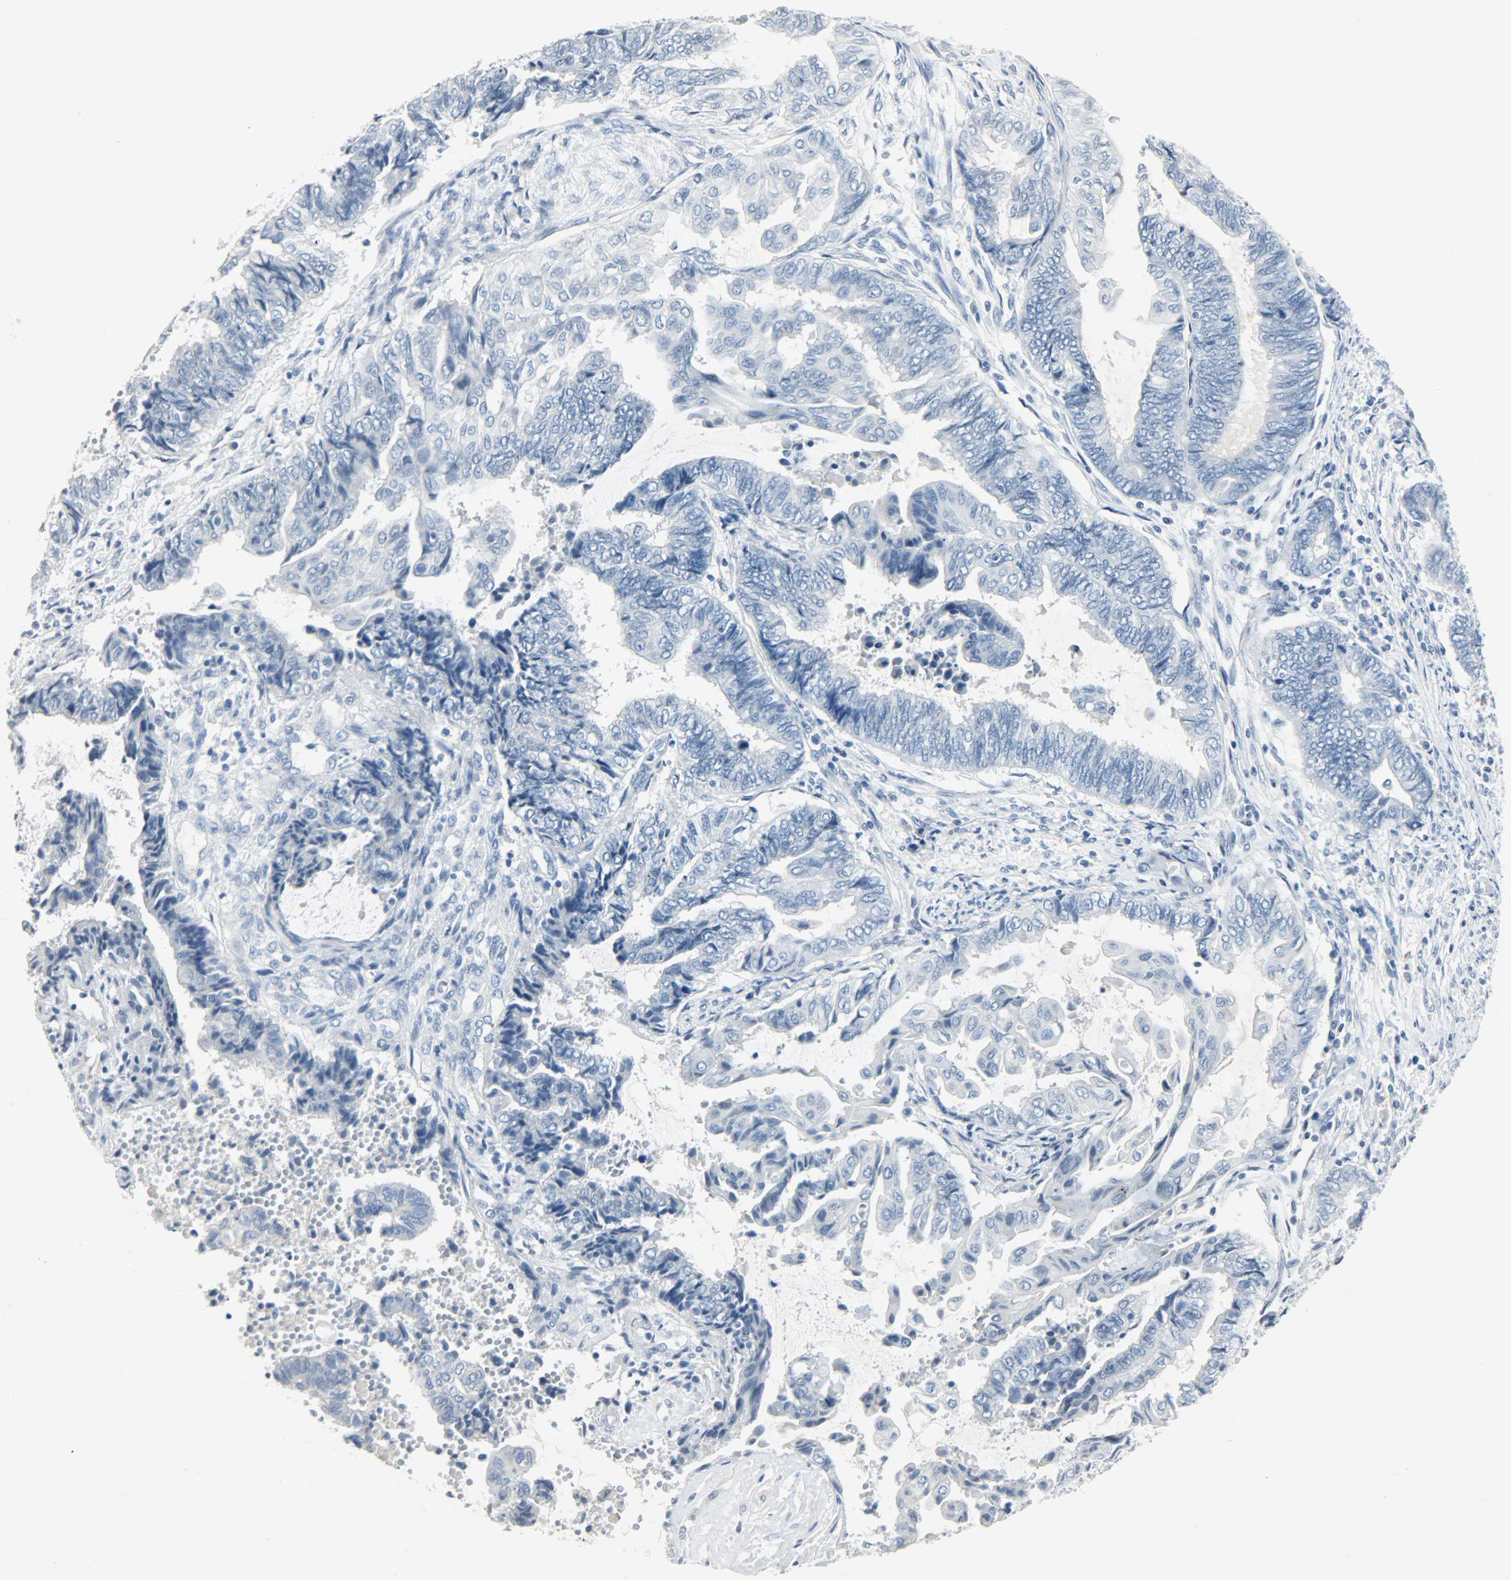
{"staining": {"intensity": "negative", "quantity": "none", "location": "none"}, "tissue": "endometrial cancer", "cell_type": "Tumor cells", "image_type": "cancer", "snomed": [{"axis": "morphology", "description": "Adenocarcinoma, NOS"}, {"axis": "topography", "description": "Uterus"}, {"axis": "topography", "description": "Endometrium"}], "caption": "Human endometrial adenocarcinoma stained for a protein using IHC displays no positivity in tumor cells.", "gene": "KIT", "patient": {"sex": "female", "age": 70}}